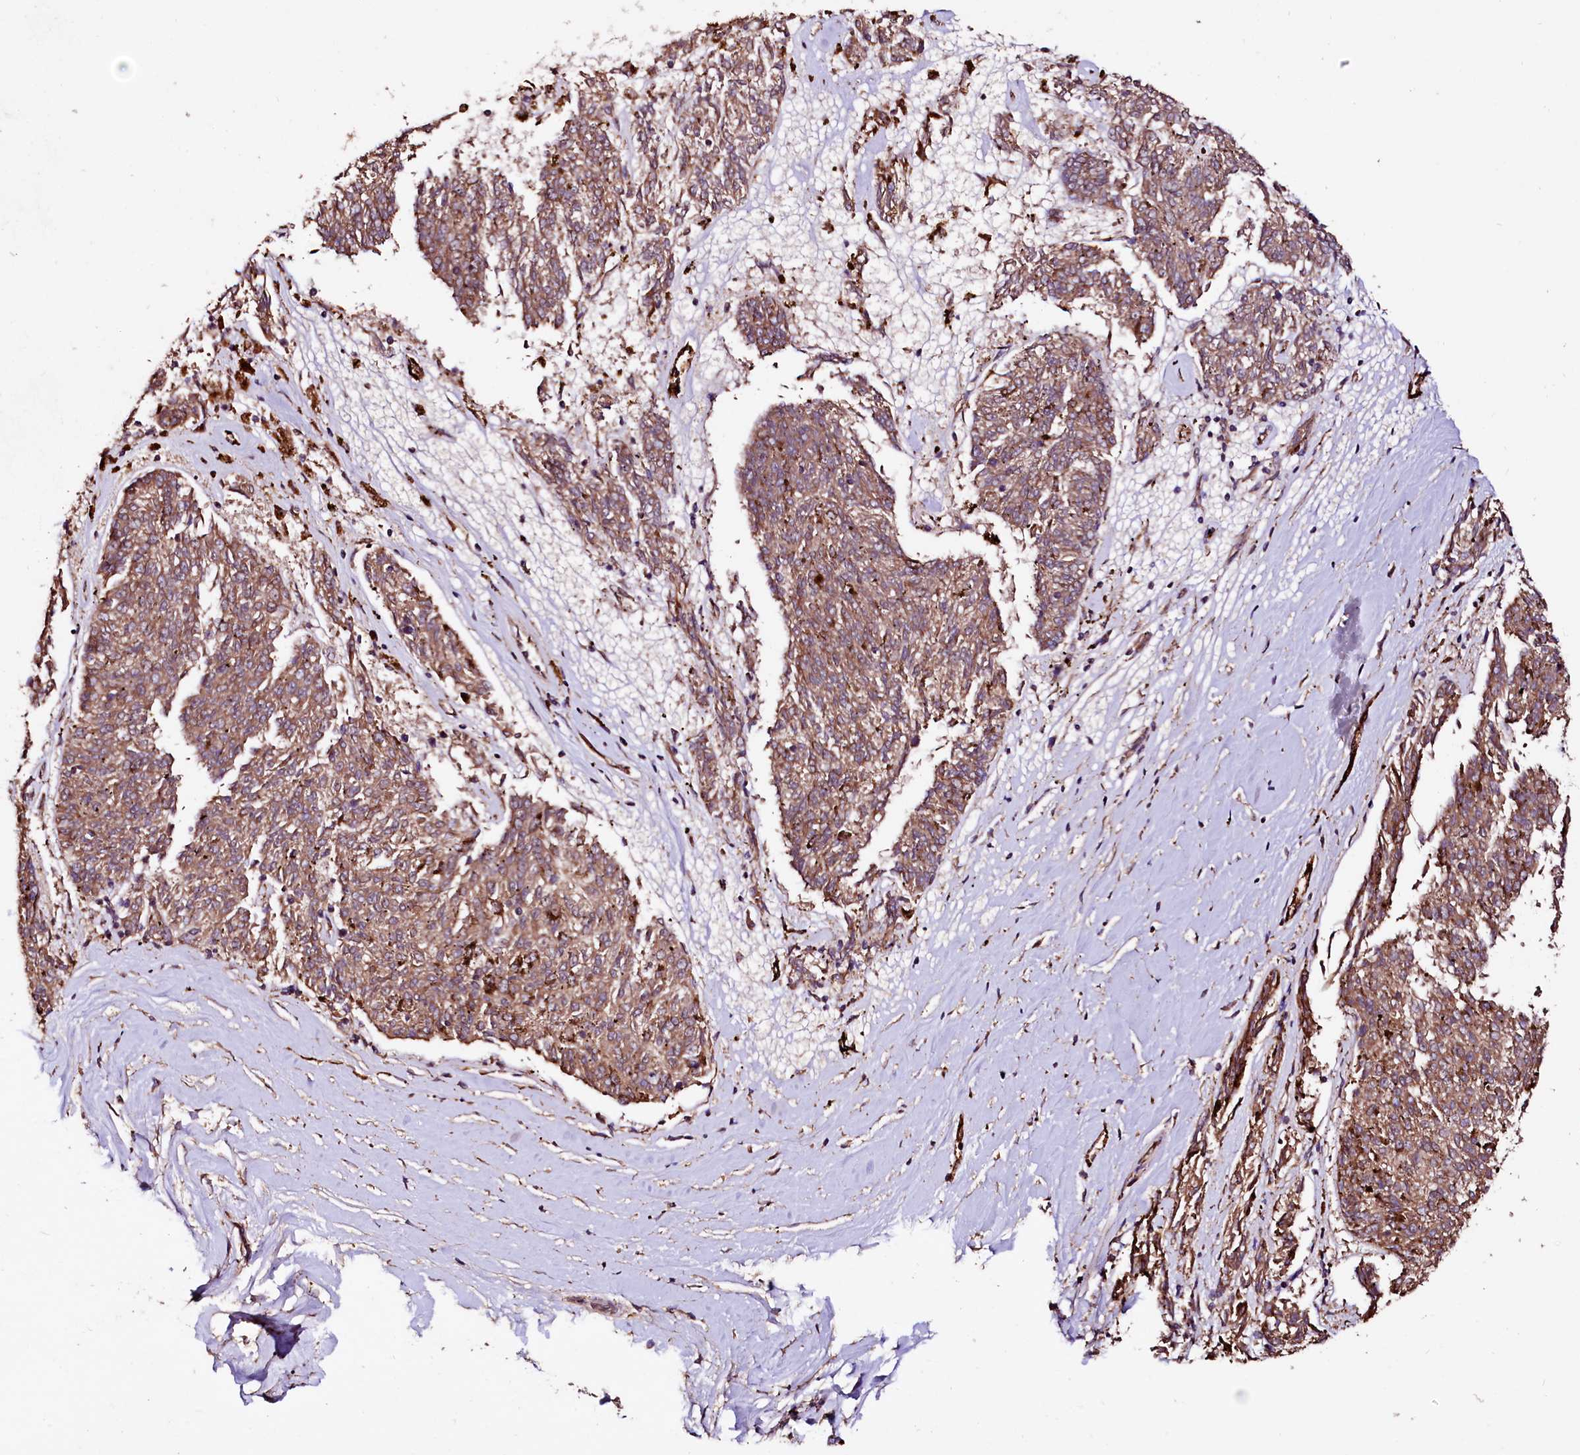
{"staining": {"intensity": "moderate", "quantity": ">75%", "location": "cytoplasmic/membranous"}, "tissue": "melanoma", "cell_type": "Tumor cells", "image_type": "cancer", "snomed": [{"axis": "morphology", "description": "Malignant melanoma, NOS"}, {"axis": "topography", "description": "Skin"}], "caption": "Moderate cytoplasmic/membranous protein positivity is identified in approximately >75% of tumor cells in melanoma. The staining was performed using DAB (3,3'-diaminobenzidine) to visualize the protein expression in brown, while the nuclei were stained in blue with hematoxylin (Magnification: 20x).", "gene": "RASSF1", "patient": {"sex": "female", "age": 72}}